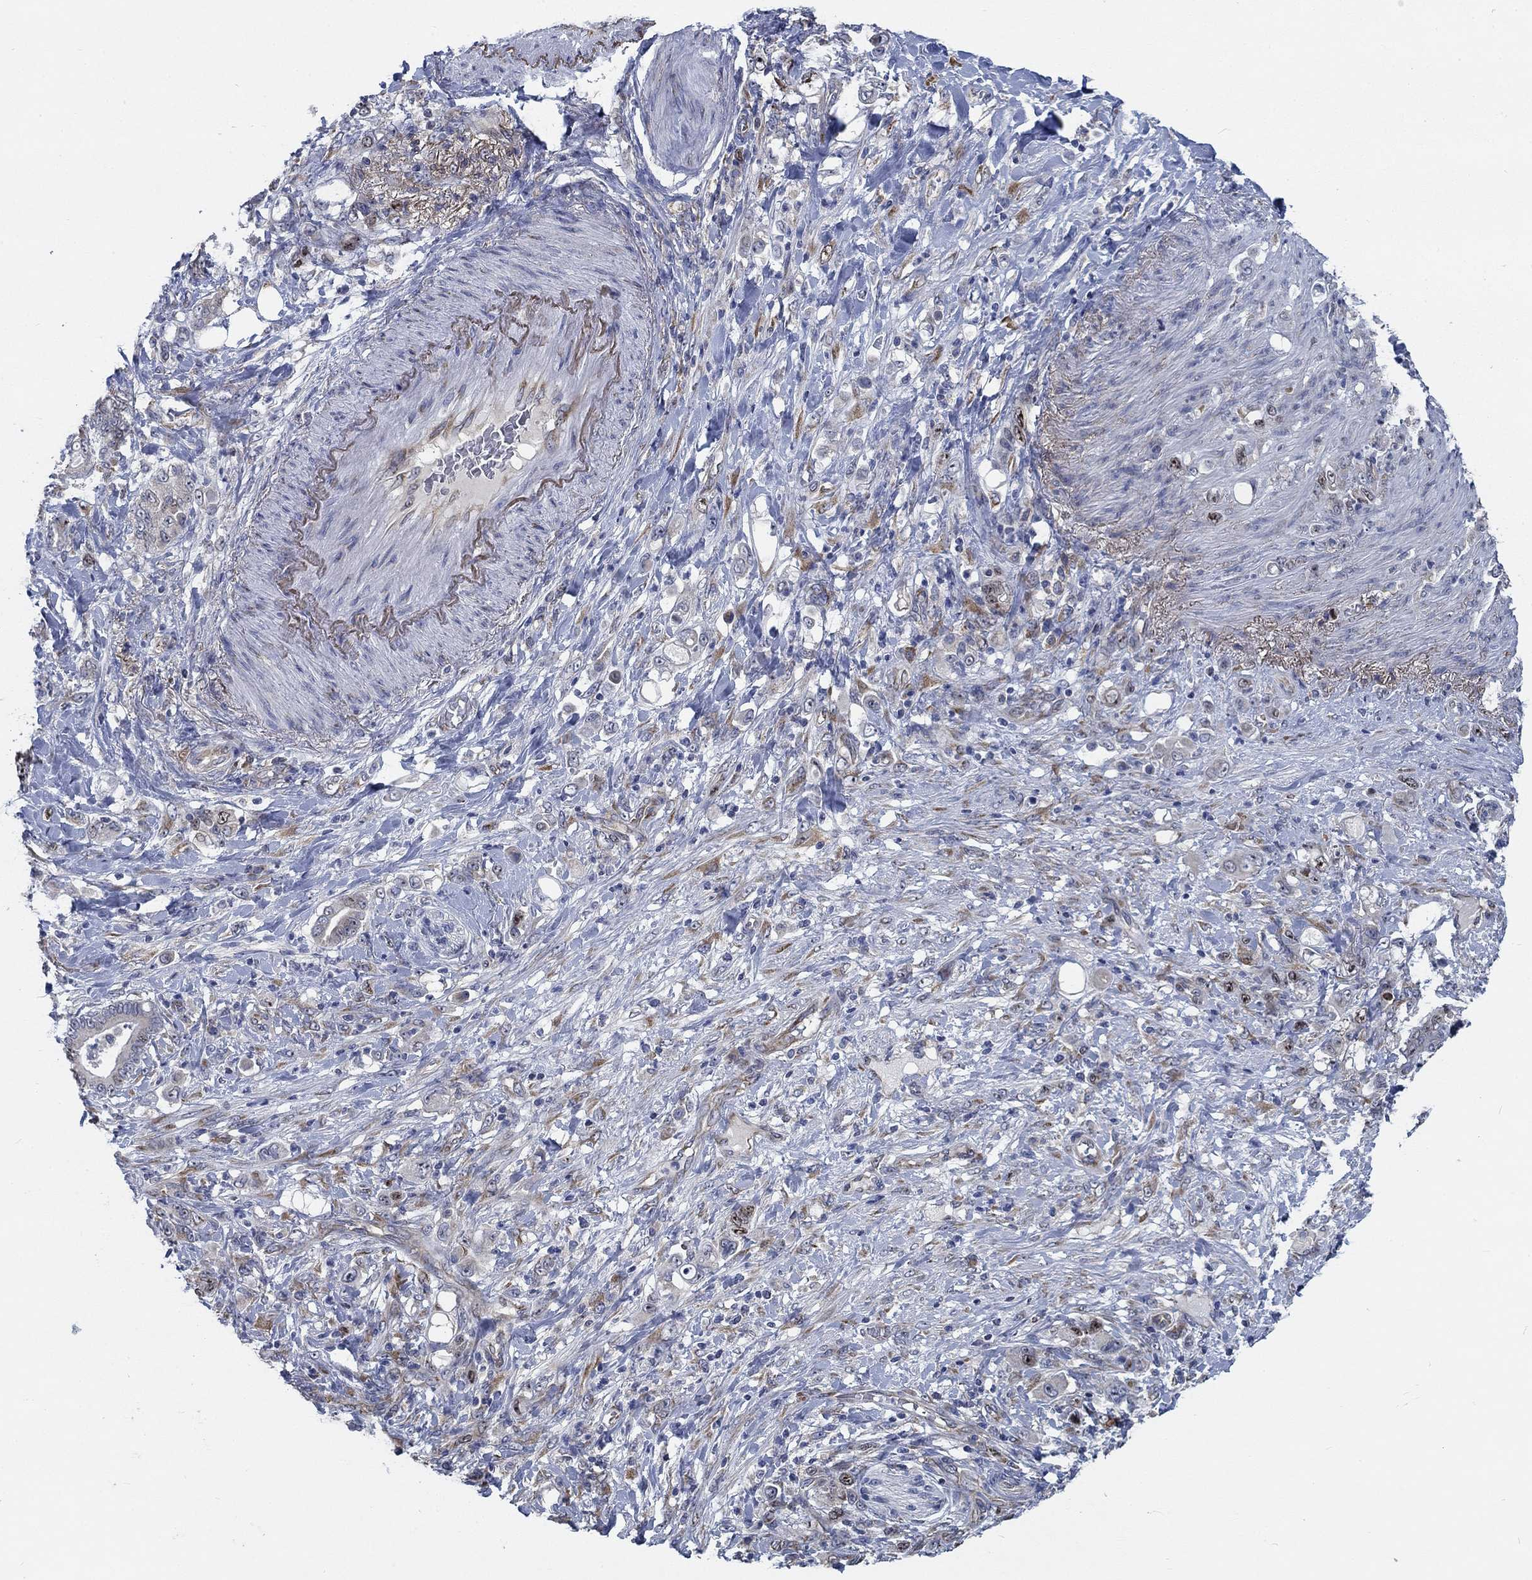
{"staining": {"intensity": "negative", "quantity": "none", "location": "none"}, "tissue": "stomach cancer", "cell_type": "Tumor cells", "image_type": "cancer", "snomed": [{"axis": "morphology", "description": "Adenocarcinoma, NOS"}, {"axis": "topography", "description": "Stomach"}], "caption": "Immunohistochemical staining of human stomach cancer (adenocarcinoma) shows no significant expression in tumor cells.", "gene": "MMP24", "patient": {"sex": "female", "age": 79}}